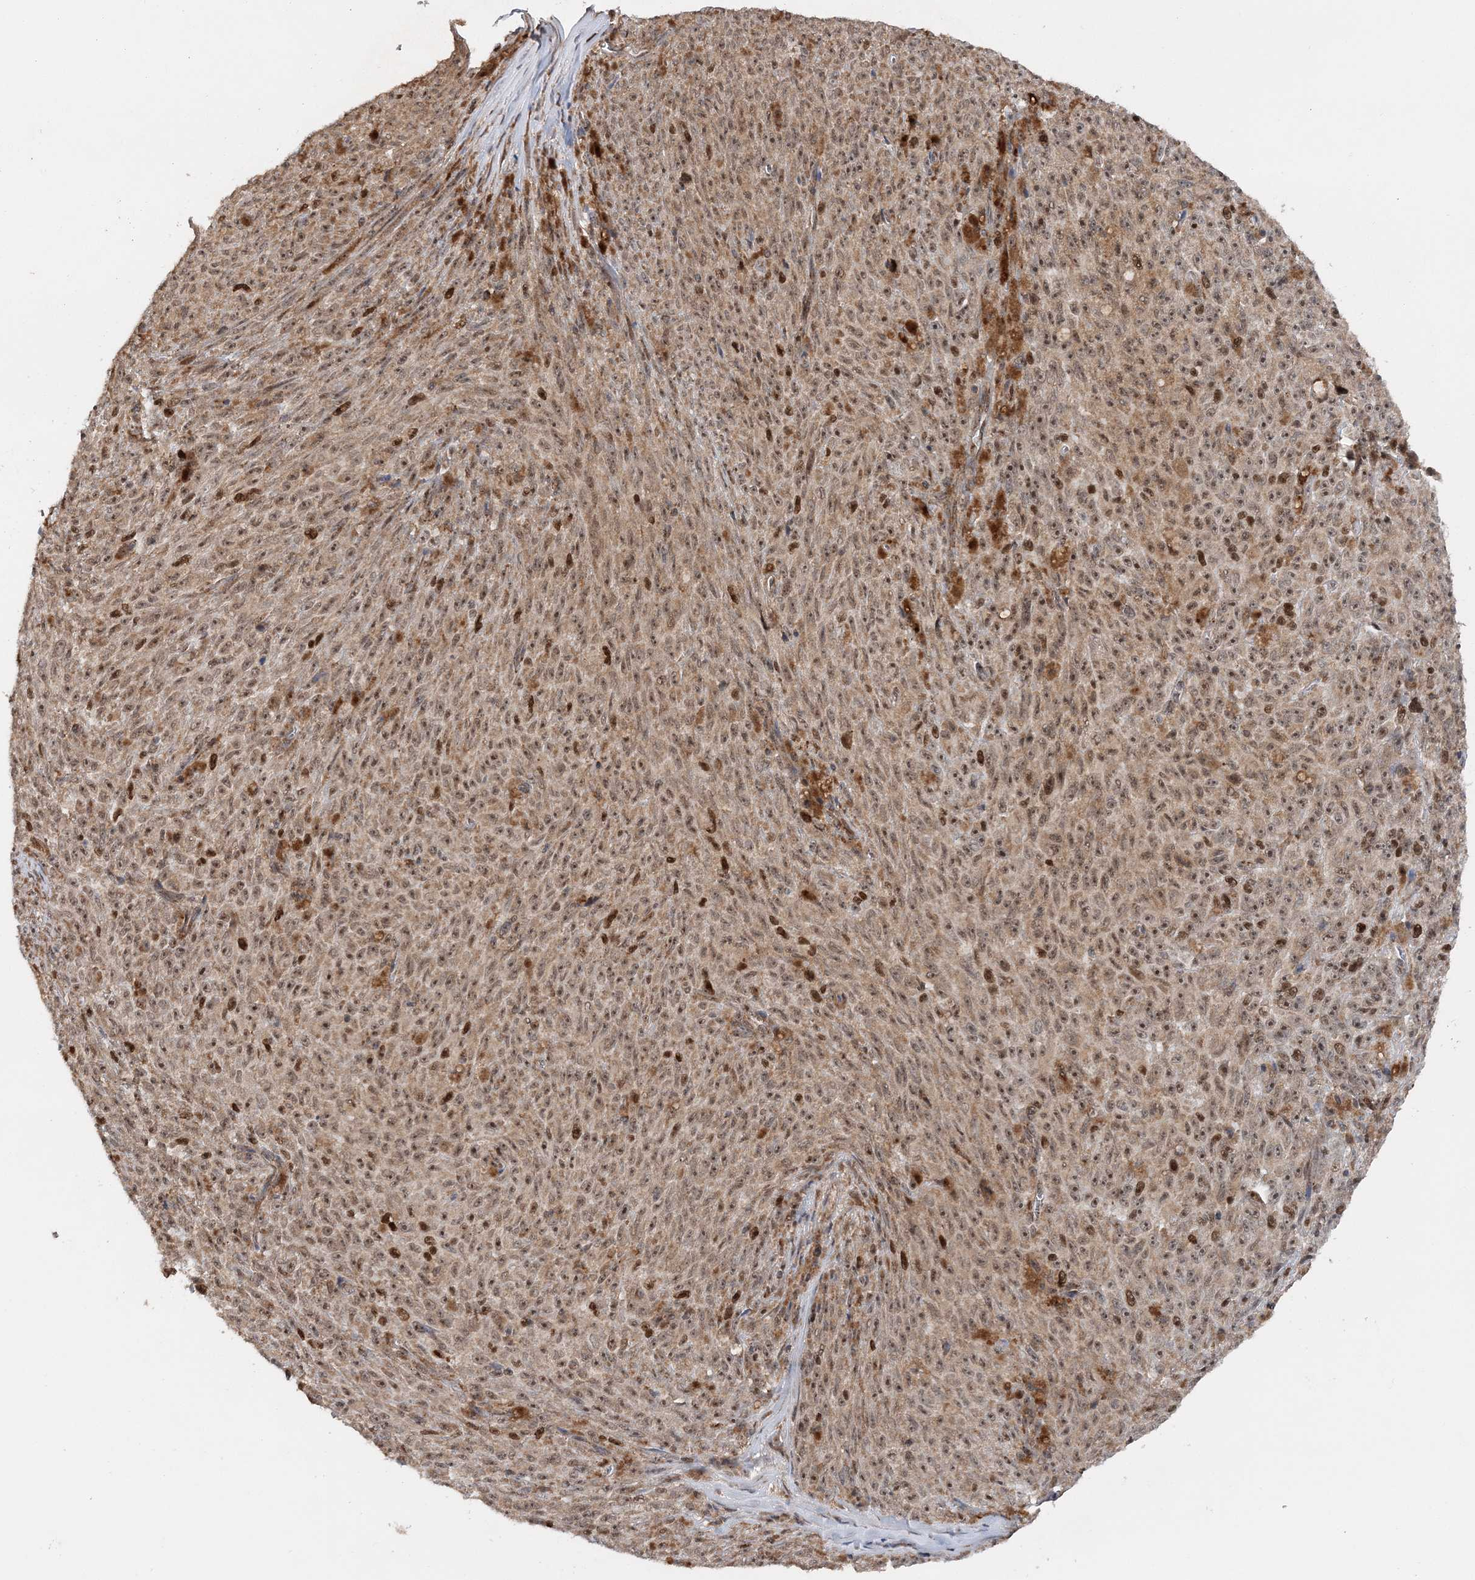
{"staining": {"intensity": "moderate", "quantity": ">75%", "location": "cytoplasmic/membranous,nuclear"}, "tissue": "melanoma", "cell_type": "Tumor cells", "image_type": "cancer", "snomed": [{"axis": "morphology", "description": "Malignant melanoma, NOS"}, {"axis": "topography", "description": "Skin"}], "caption": "A medium amount of moderate cytoplasmic/membranous and nuclear expression is present in approximately >75% of tumor cells in malignant melanoma tissue.", "gene": "KIF4A", "patient": {"sex": "female", "age": 82}}